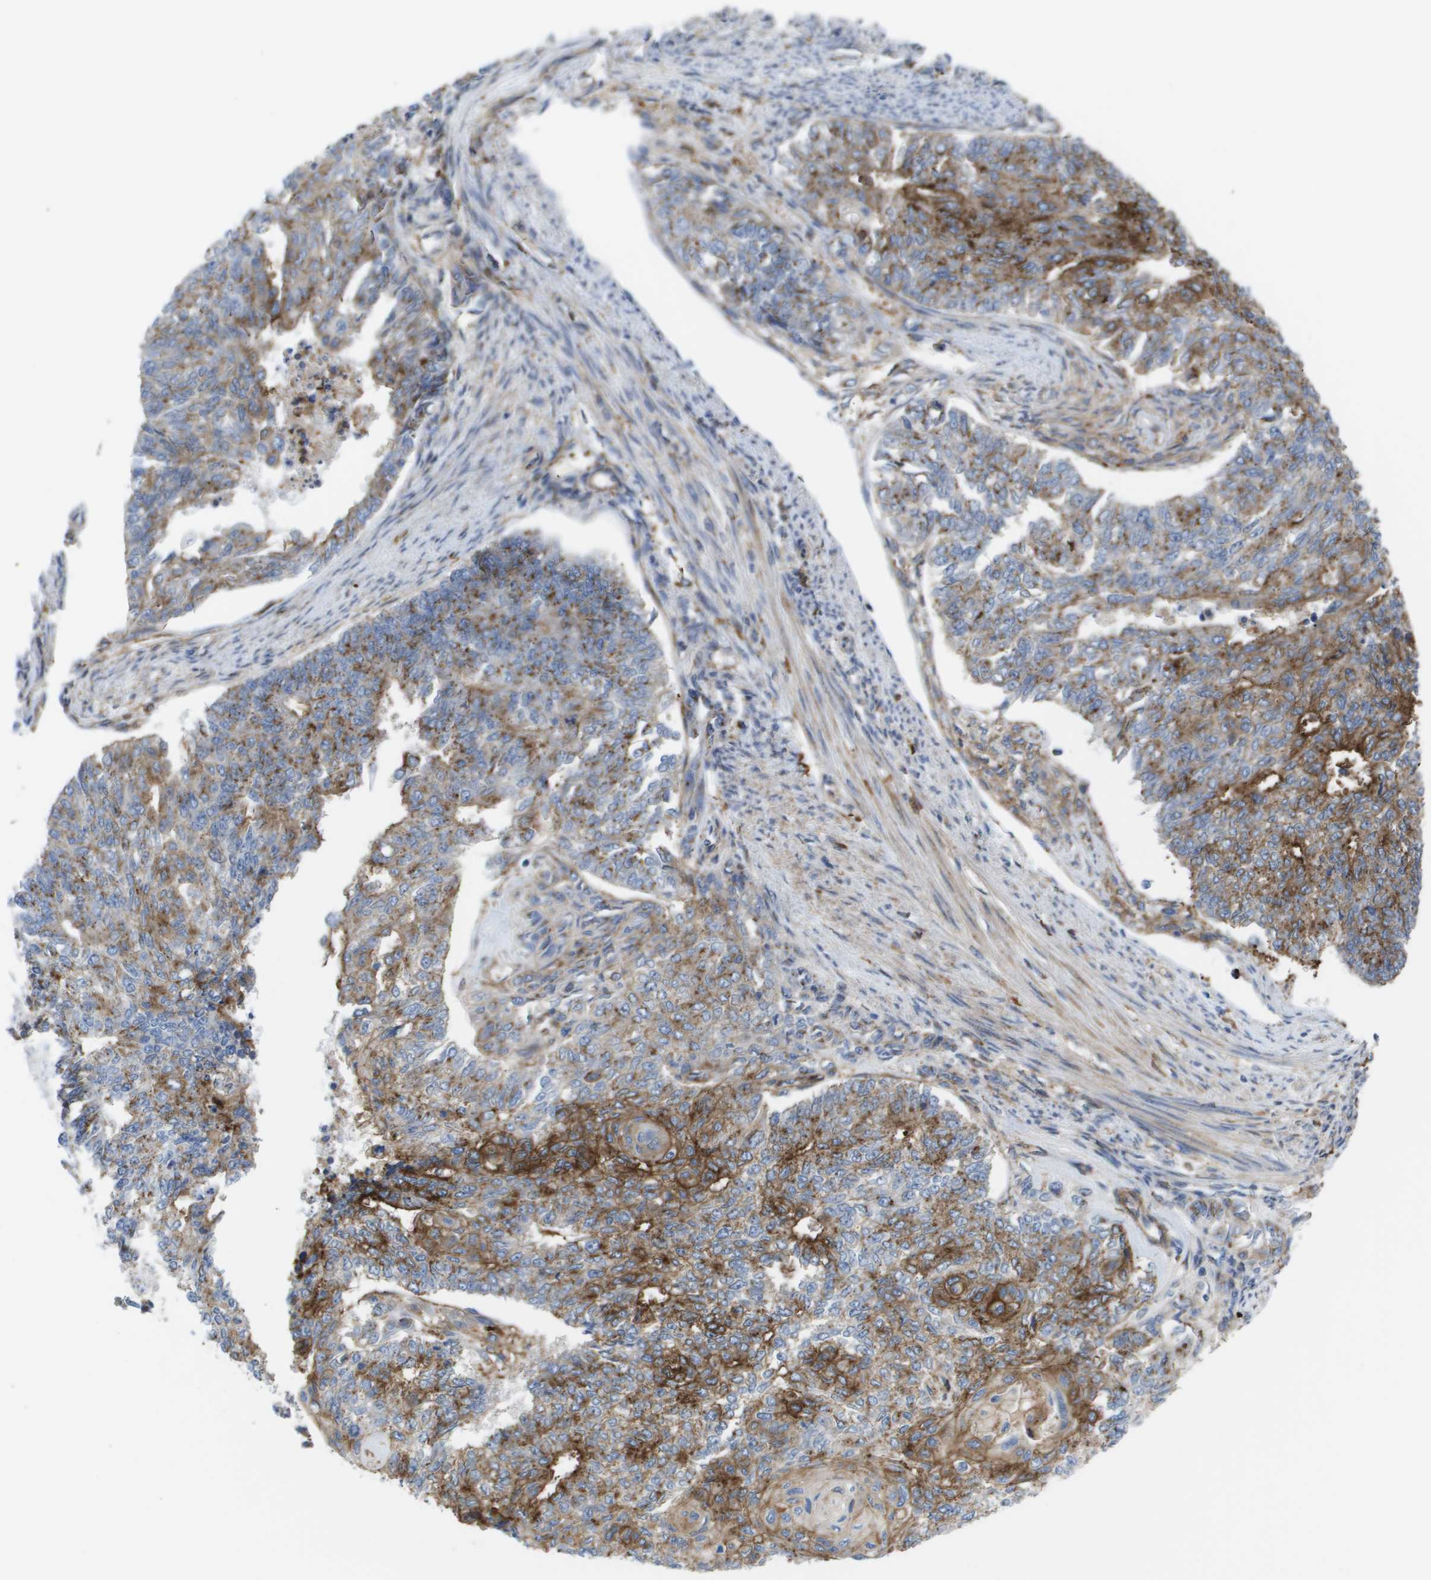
{"staining": {"intensity": "moderate", "quantity": ">75%", "location": "cytoplasmic/membranous"}, "tissue": "endometrial cancer", "cell_type": "Tumor cells", "image_type": "cancer", "snomed": [{"axis": "morphology", "description": "Adenocarcinoma, NOS"}, {"axis": "topography", "description": "Endometrium"}], "caption": "Protein staining of endometrial cancer tissue demonstrates moderate cytoplasmic/membranous positivity in about >75% of tumor cells.", "gene": "SLC37A2", "patient": {"sex": "female", "age": 32}}